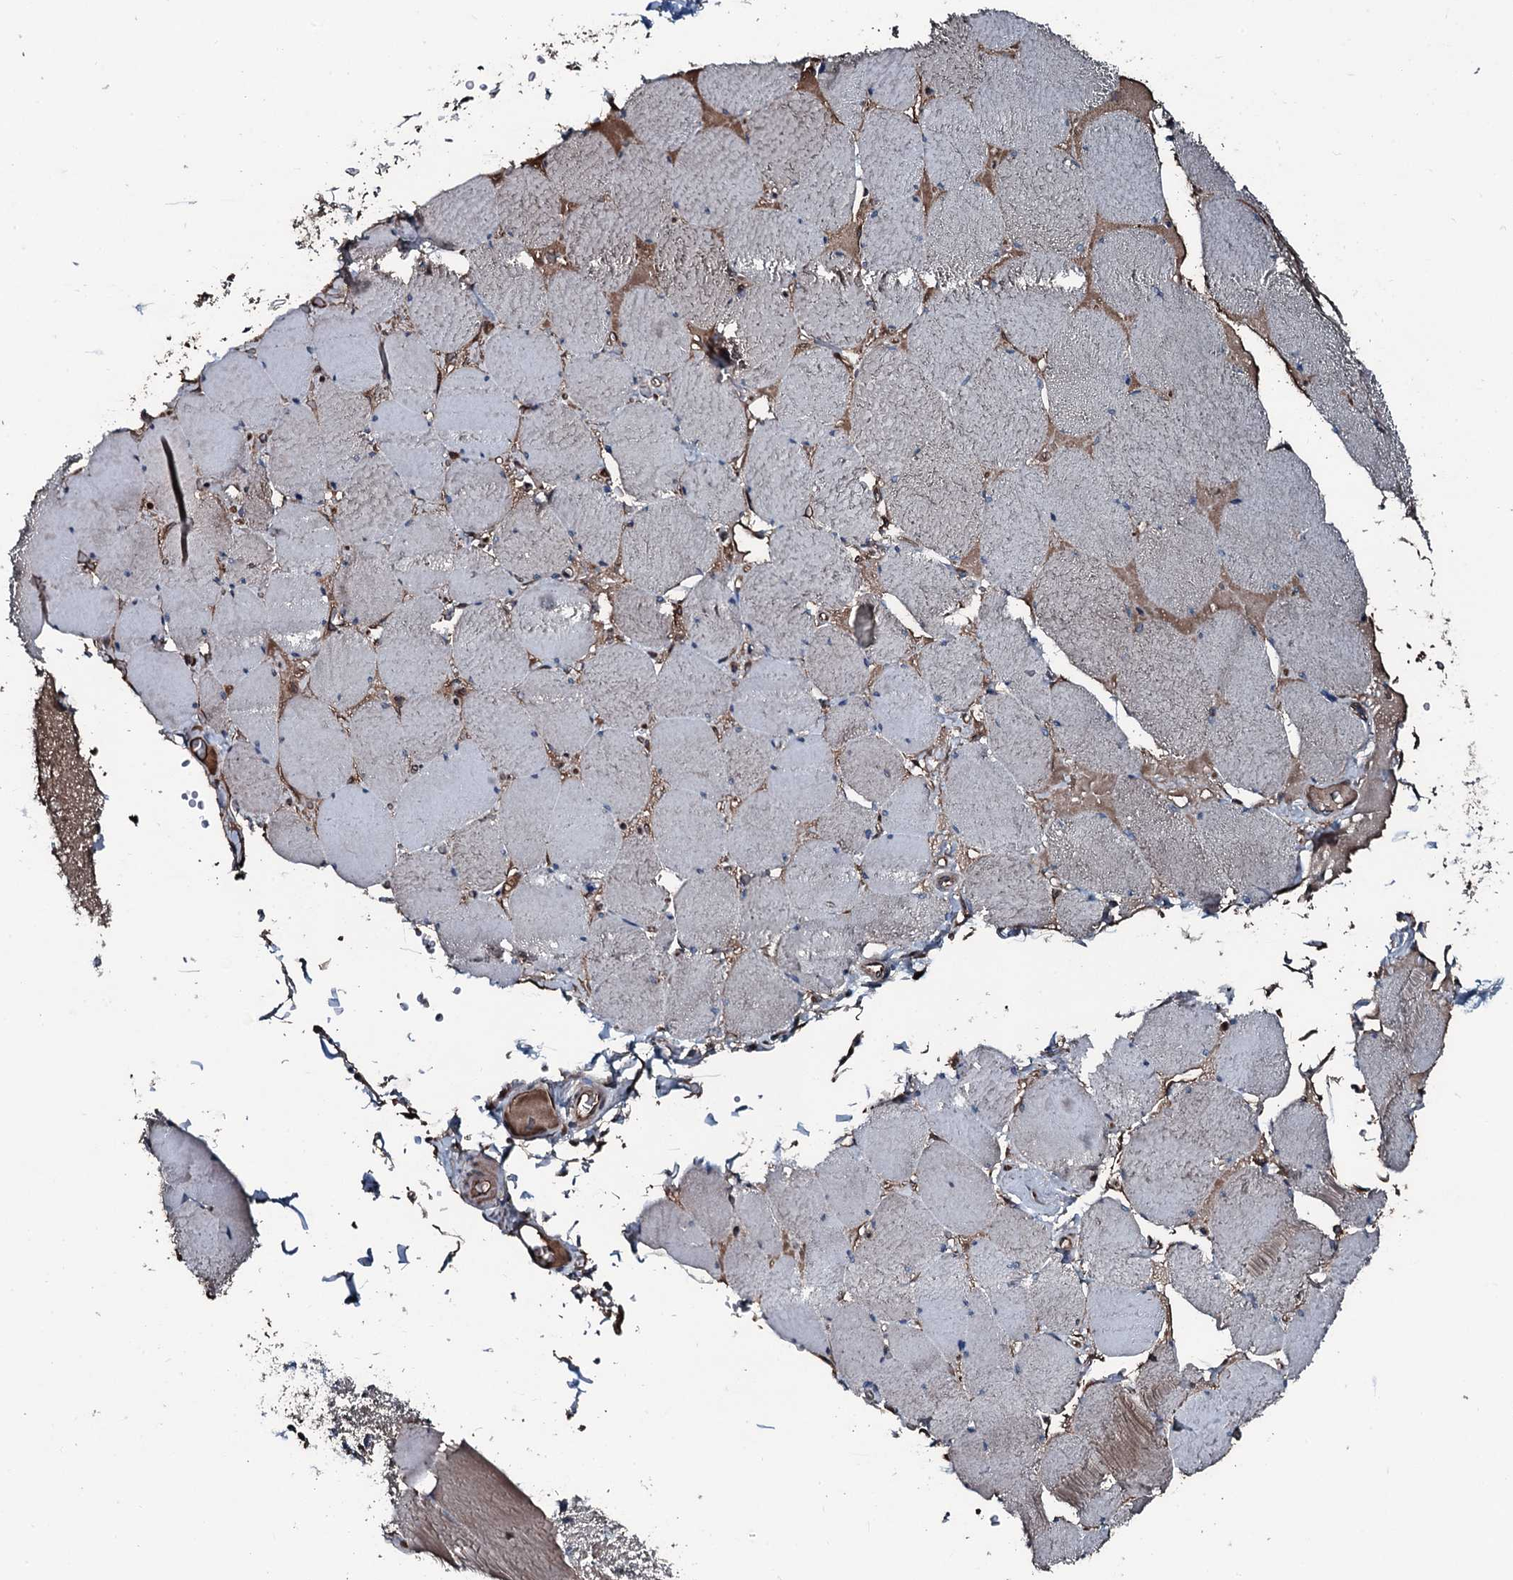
{"staining": {"intensity": "weak", "quantity": "<25%", "location": "cytoplasmic/membranous"}, "tissue": "skeletal muscle", "cell_type": "Myocytes", "image_type": "normal", "snomed": [{"axis": "morphology", "description": "Normal tissue, NOS"}, {"axis": "topography", "description": "Skeletal muscle"}, {"axis": "topography", "description": "Head-Neck"}], "caption": "High magnification brightfield microscopy of unremarkable skeletal muscle stained with DAB (brown) and counterstained with hematoxylin (blue): myocytes show no significant positivity.", "gene": "AARS1", "patient": {"sex": "male", "age": 66}}